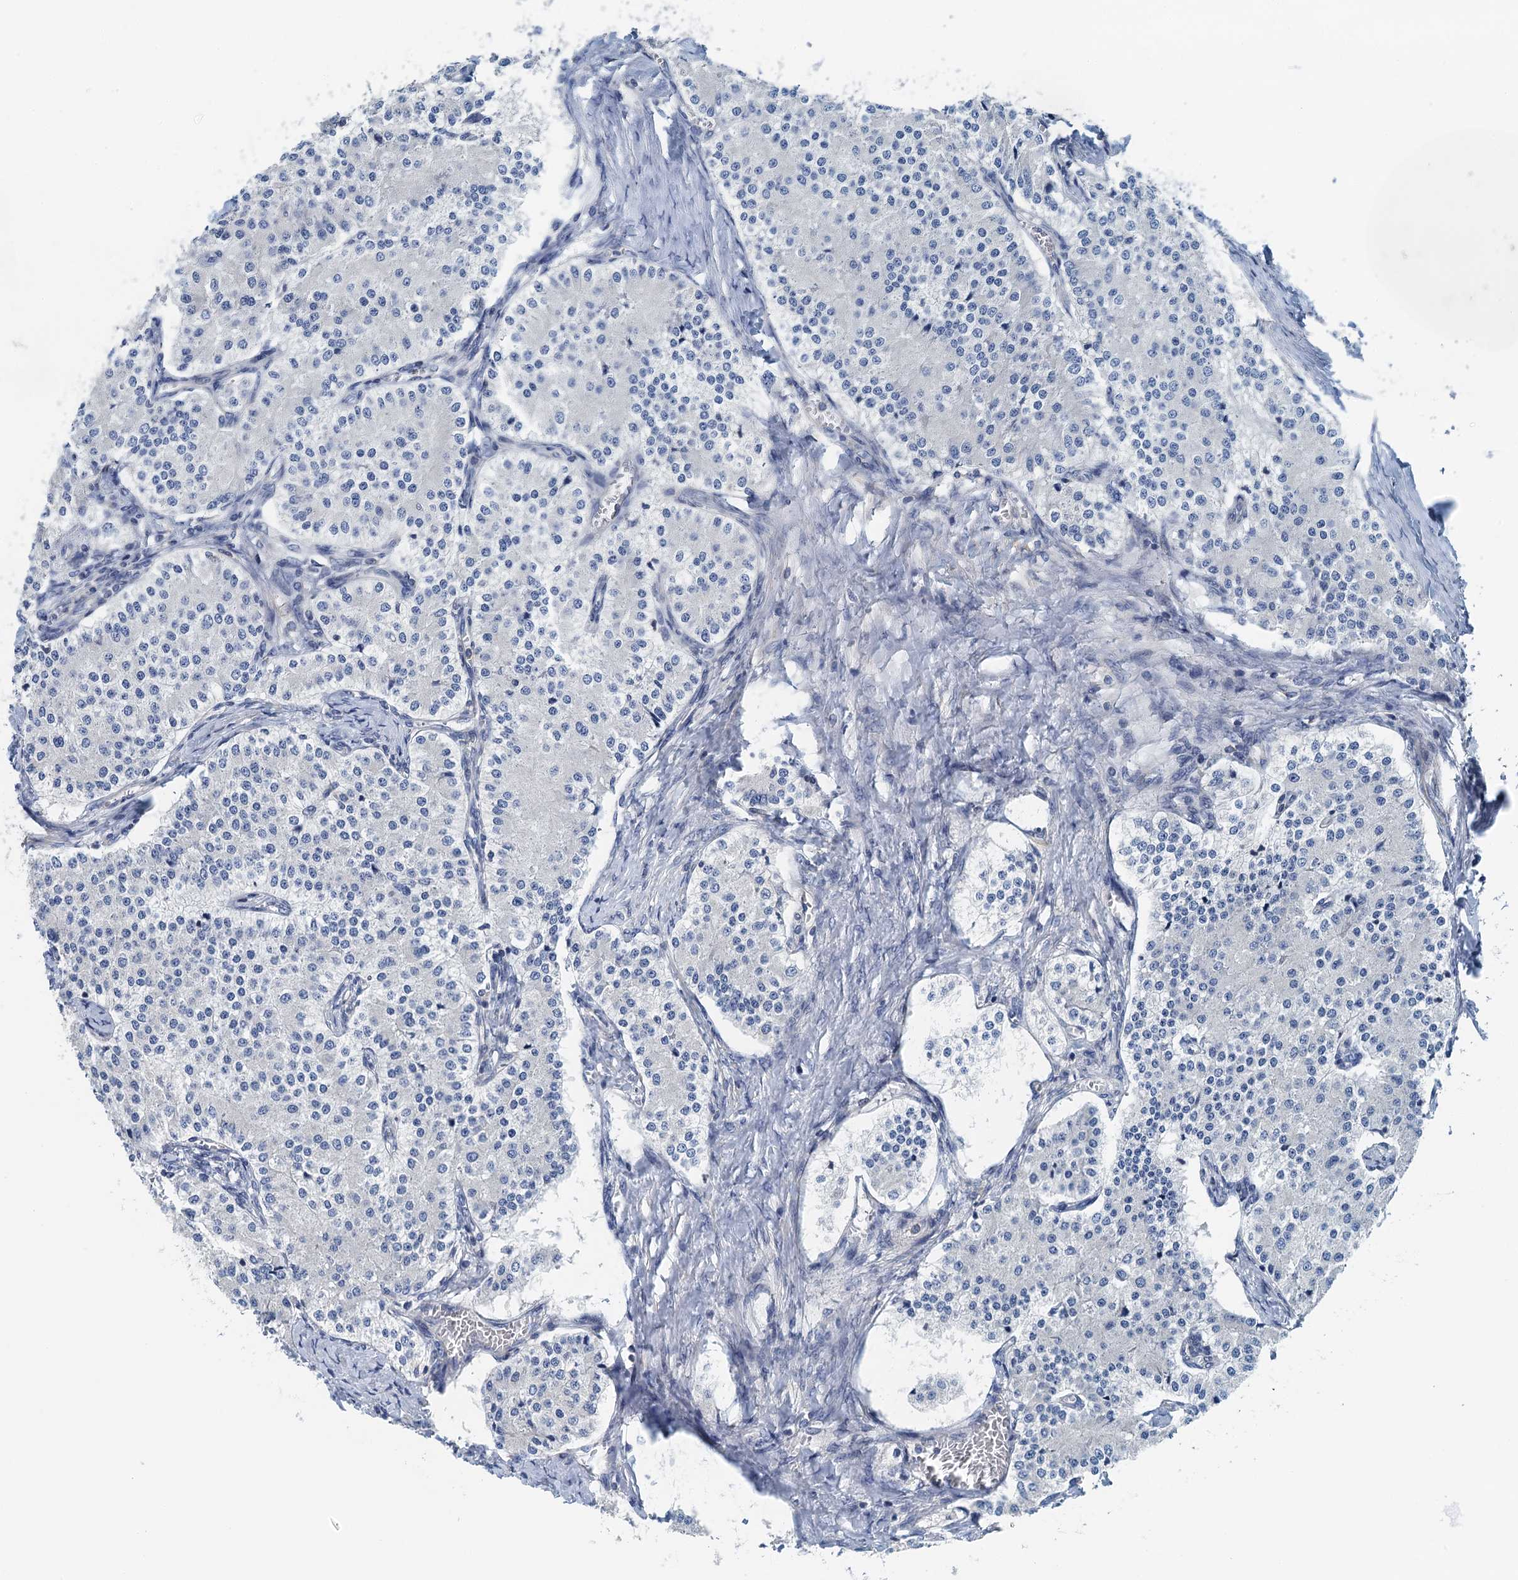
{"staining": {"intensity": "negative", "quantity": "none", "location": "none"}, "tissue": "carcinoid", "cell_type": "Tumor cells", "image_type": "cancer", "snomed": [{"axis": "morphology", "description": "Carcinoid, malignant, NOS"}, {"axis": "topography", "description": "Colon"}], "caption": "The immunohistochemistry (IHC) micrograph has no significant expression in tumor cells of carcinoid tissue.", "gene": "PPP1R14D", "patient": {"sex": "female", "age": 52}}